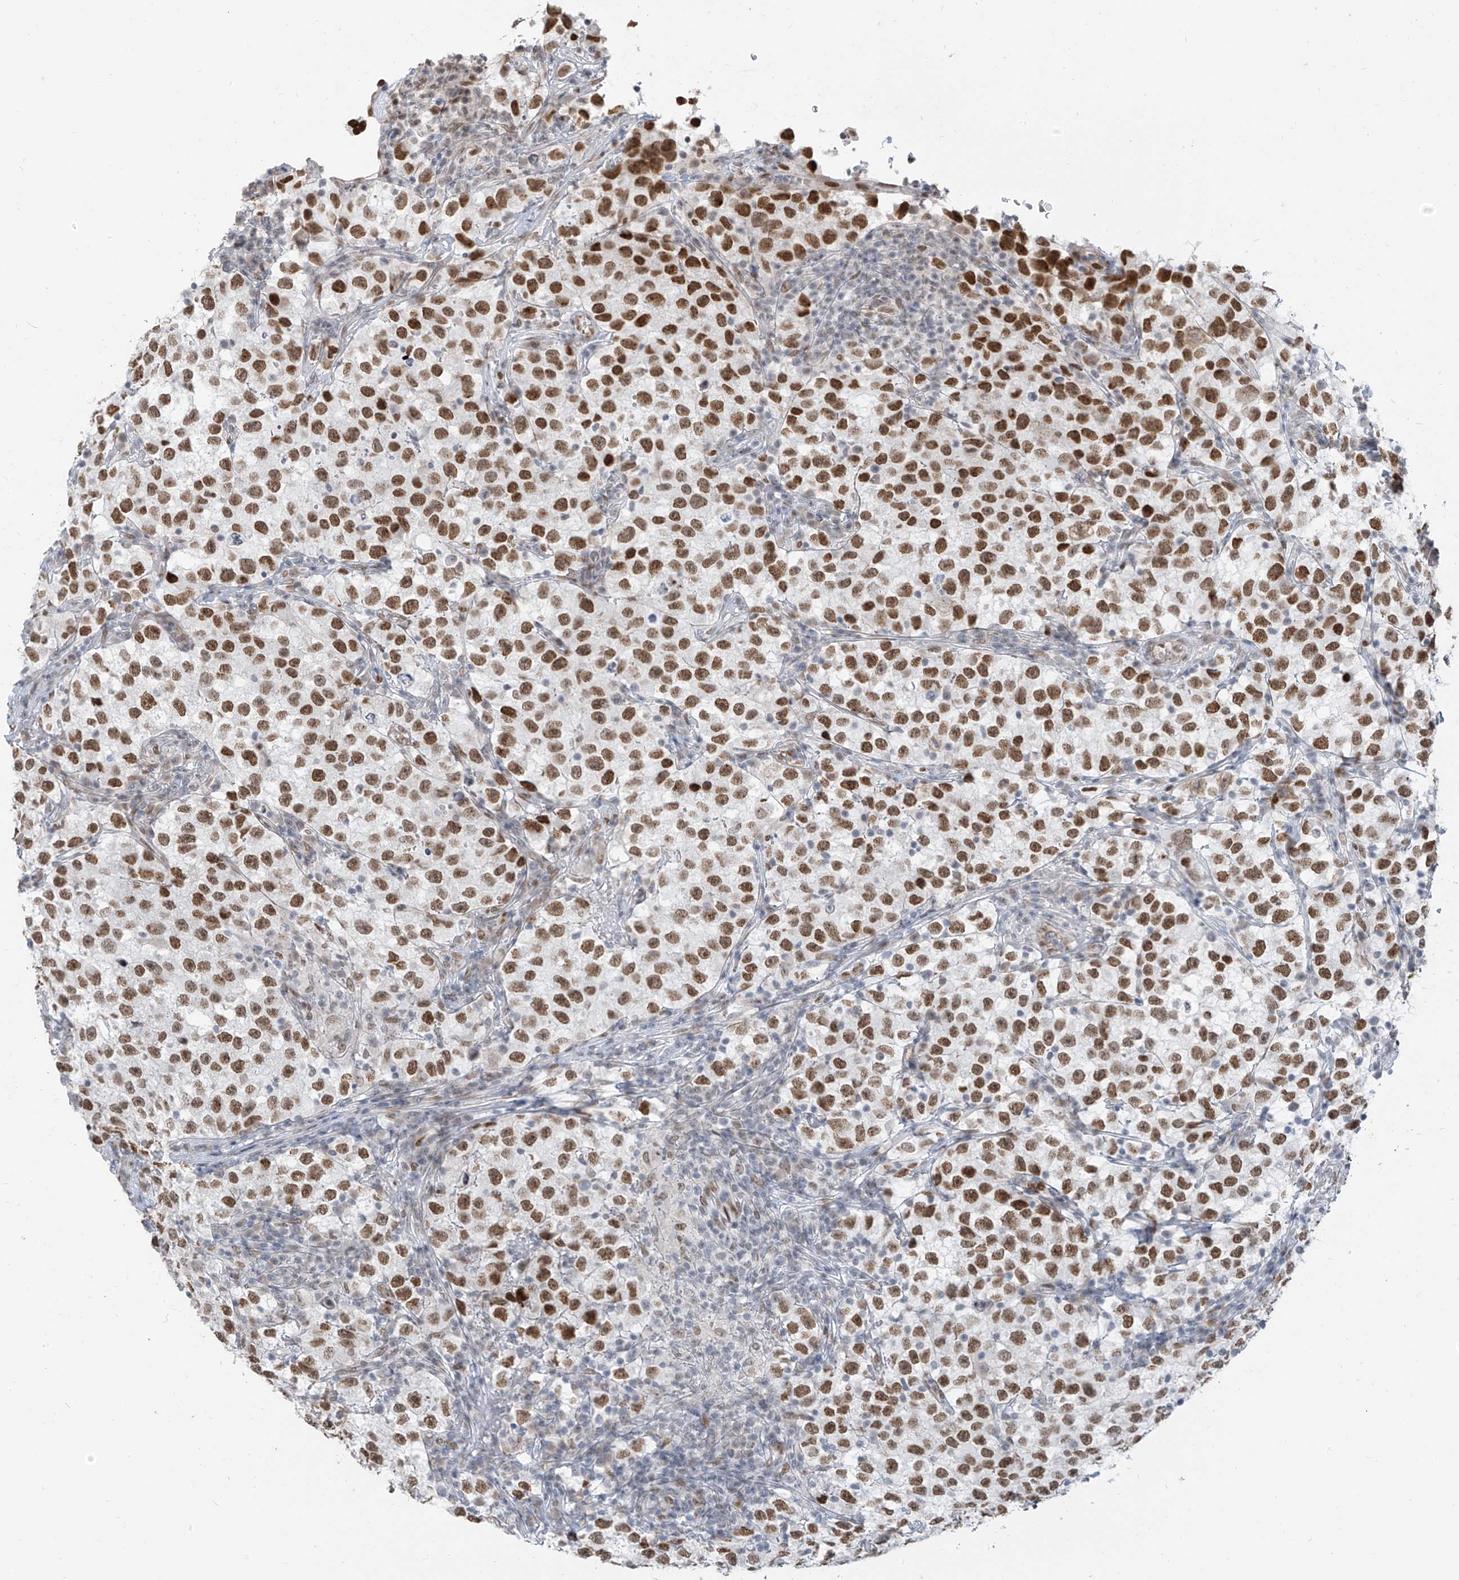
{"staining": {"intensity": "strong", "quantity": "25%-75%", "location": "nuclear"}, "tissue": "testis cancer", "cell_type": "Tumor cells", "image_type": "cancer", "snomed": [{"axis": "morphology", "description": "Seminoma, NOS"}, {"axis": "topography", "description": "Testis"}], "caption": "Immunohistochemical staining of human testis cancer demonstrates high levels of strong nuclear protein staining in about 25%-75% of tumor cells. The staining was performed using DAB (3,3'-diaminobenzidine), with brown indicating positive protein expression. Nuclei are stained blue with hematoxylin.", "gene": "MCM9", "patient": {"sex": "male", "age": 22}}